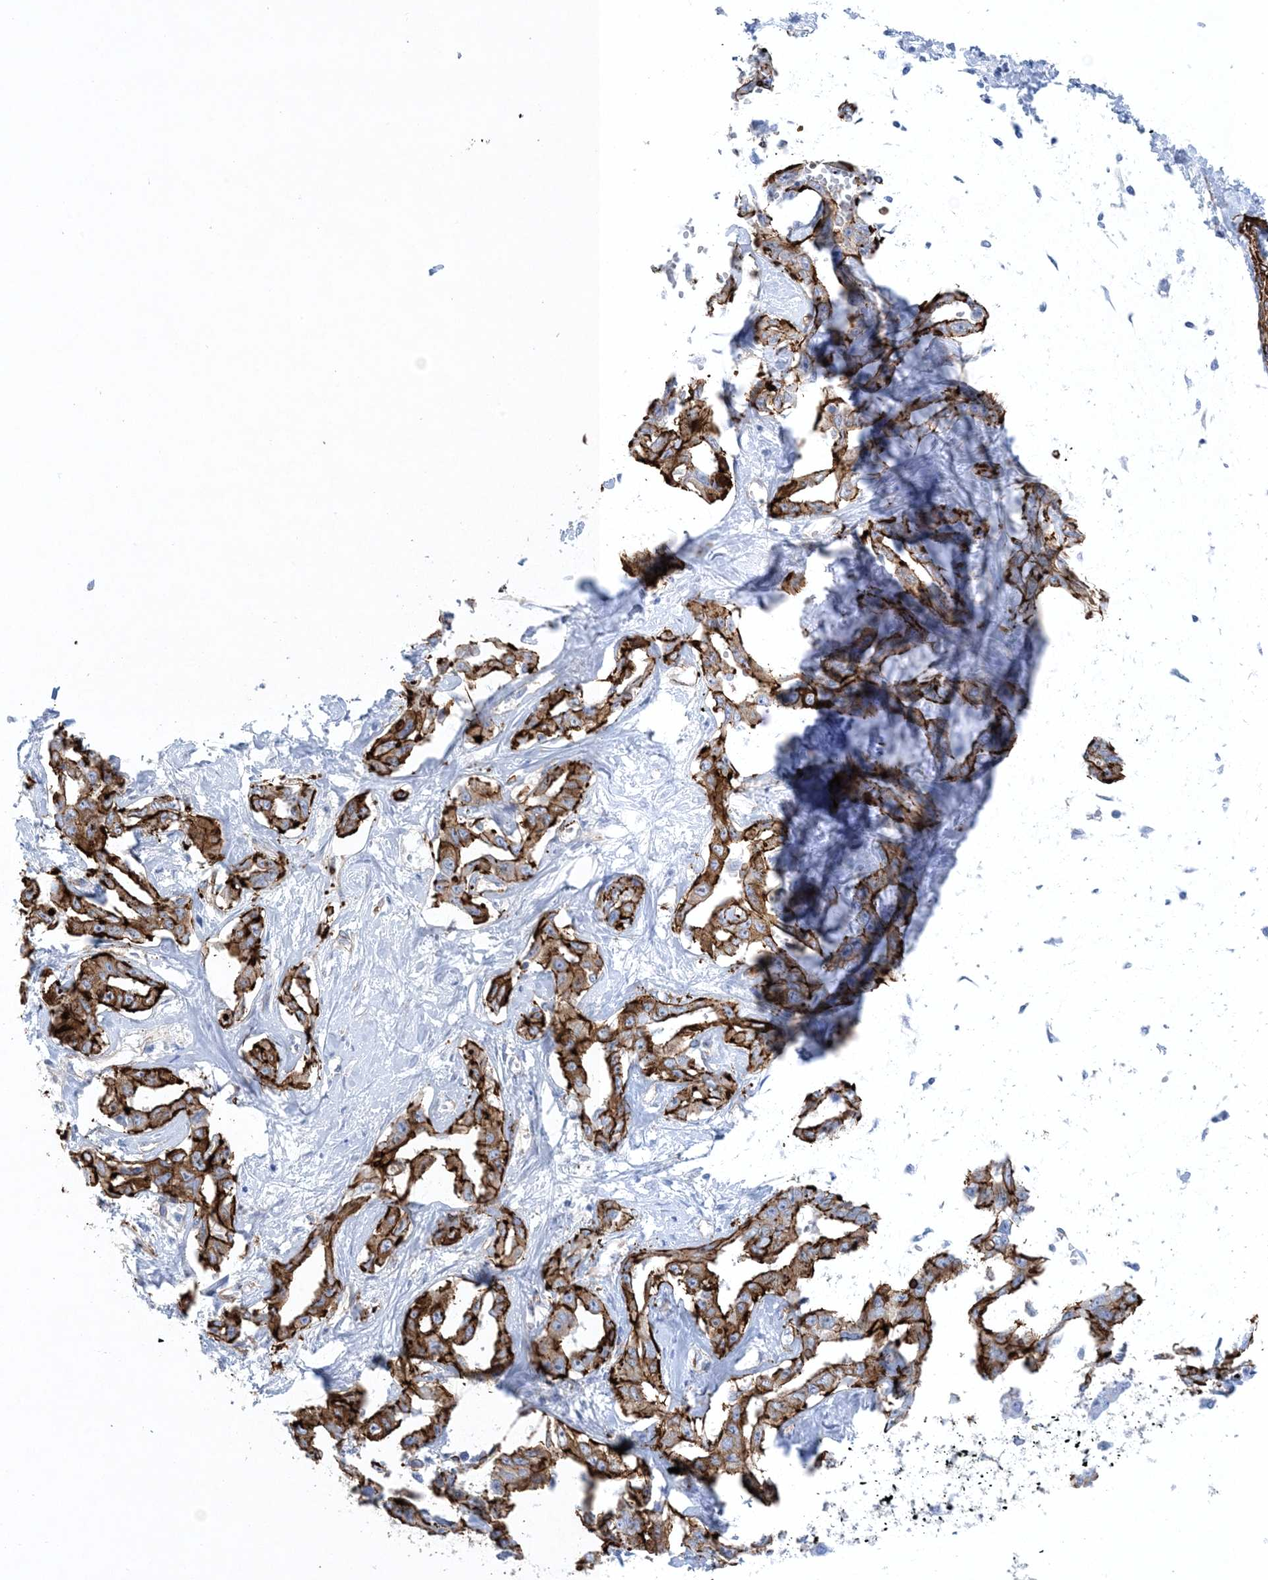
{"staining": {"intensity": "strong", "quantity": "25%-75%", "location": "cytoplasmic/membranous"}, "tissue": "liver cancer", "cell_type": "Tumor cells", "image_type": "cancer", "snomed": [{"axis": "morphology", "description": "Cholangiocarcinoma"}, {"axis": "topography", "description": "Liver"}], "caption": "This micrograph reveals IHC staining of human liver cancer, with high strong cytoplasmic/membranous expression in approximately 25%-75% of tumor cells.", "gene": "SHANK1", "patient": {"sex": "male", "age": 59}}